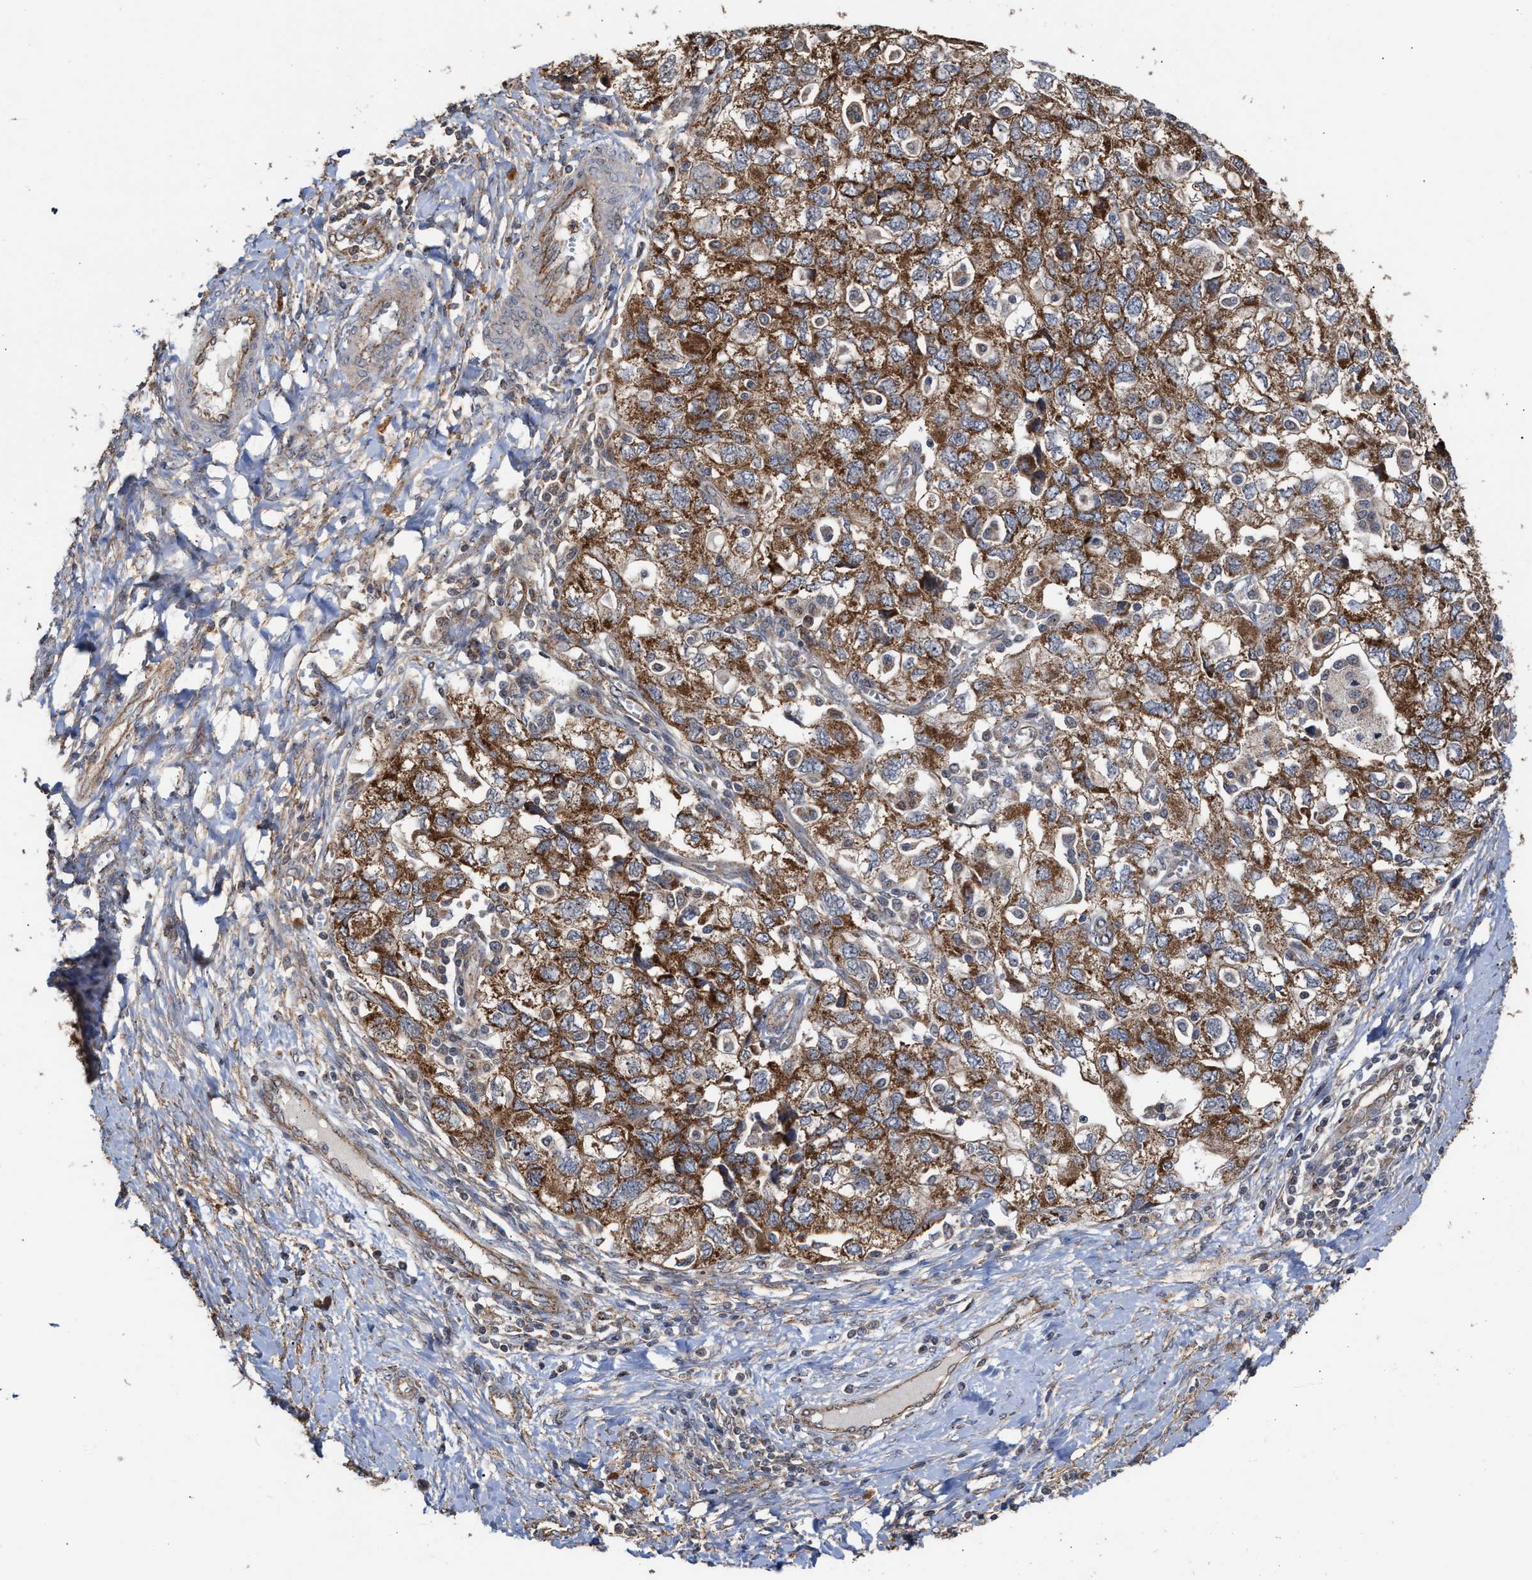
{"staining": {"intensity": "strong", "quantity": ">75%", "location": "cytoplasmic/membranous"}, "tissue": "ovarian cancer", "cell_type": "Tumor cells", "image_type": "cancer", "snomed": [{"axis": "morphology", "description": "Carcinoma, NOS"}, {"axis": "morphology", "description": "Cystadenocarcinoma, serous, NOS"}, {"axis": "topography", "description": "Ovary"}], "caption": "Ovarian cancer (serous cystadenocarcinoma) was stained to show a protein in brown. There is high levels of strong cytoplasmic/membranous positivity in approximately >75% of tumor cells. (IHC, brightfield microscopy, high magnification).", "gene": "EXOSC2", "patient": {"sex": "female", "age": 69}}